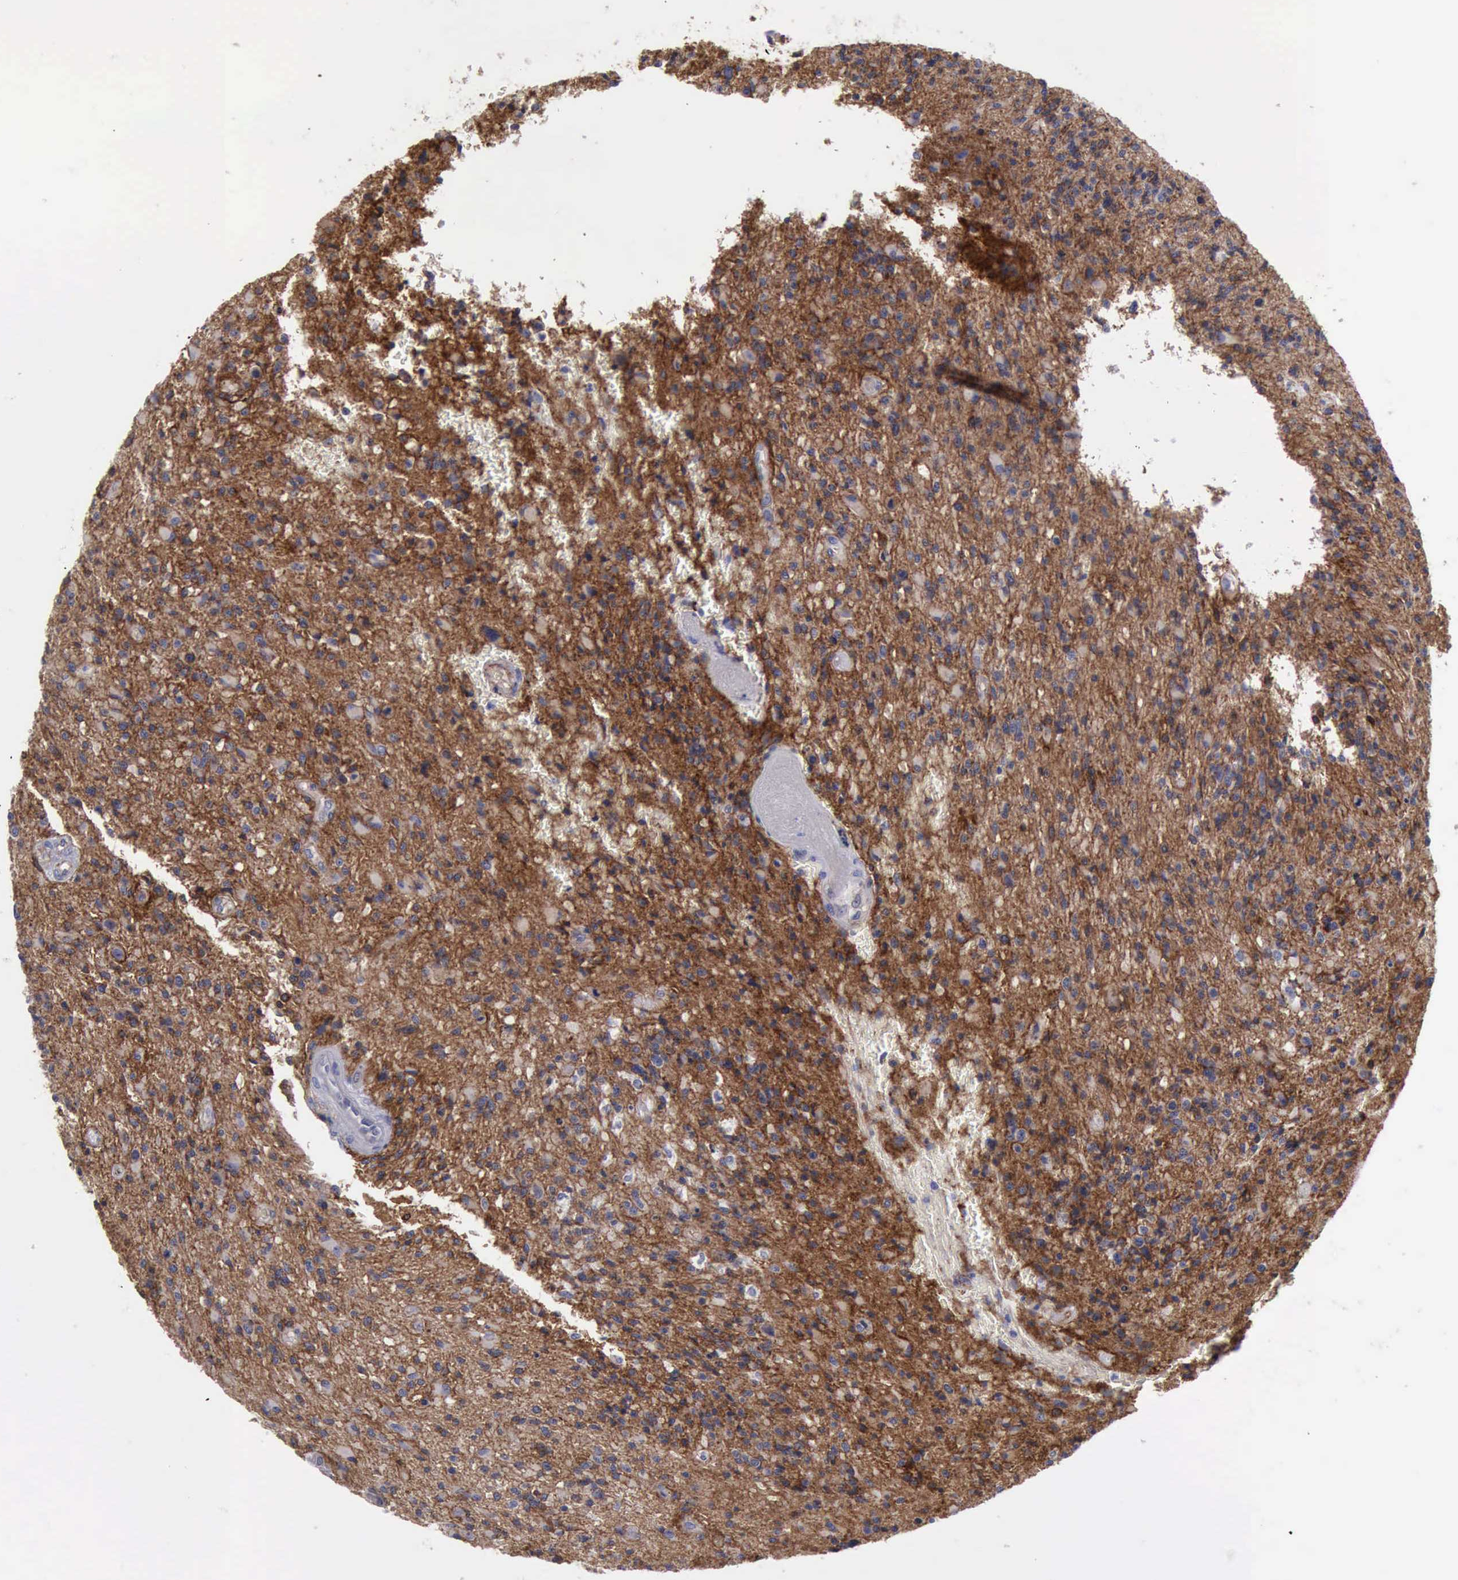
{"staining": {"intensity": "strong", "quantity": ">75%", "location": "cytoplasmic/membranous"}, "tissue": "glioma", "cell_type": "Tumor cells", "image_type": "cancer", "snomed": [{"axis": "morphology", "description": "Glioma, malignant, Low grade"}, {"axis": "topography", "description": "Brain"}], "caption": "Immunohistochemical staining of human malignant glioma (low-grade) reveals high levels of strong cytoplasmic/membranous staining in about >75% of tumor cells. The staining was performed using DAB (3,3'-diaminobenzidine) to visualize the protein expression in brown, while the nuclei were stained in blue with hematoxylin (Magnification: 20x).", "gene": "CDH2", "patient": {"sex": "female", "age": 46}}